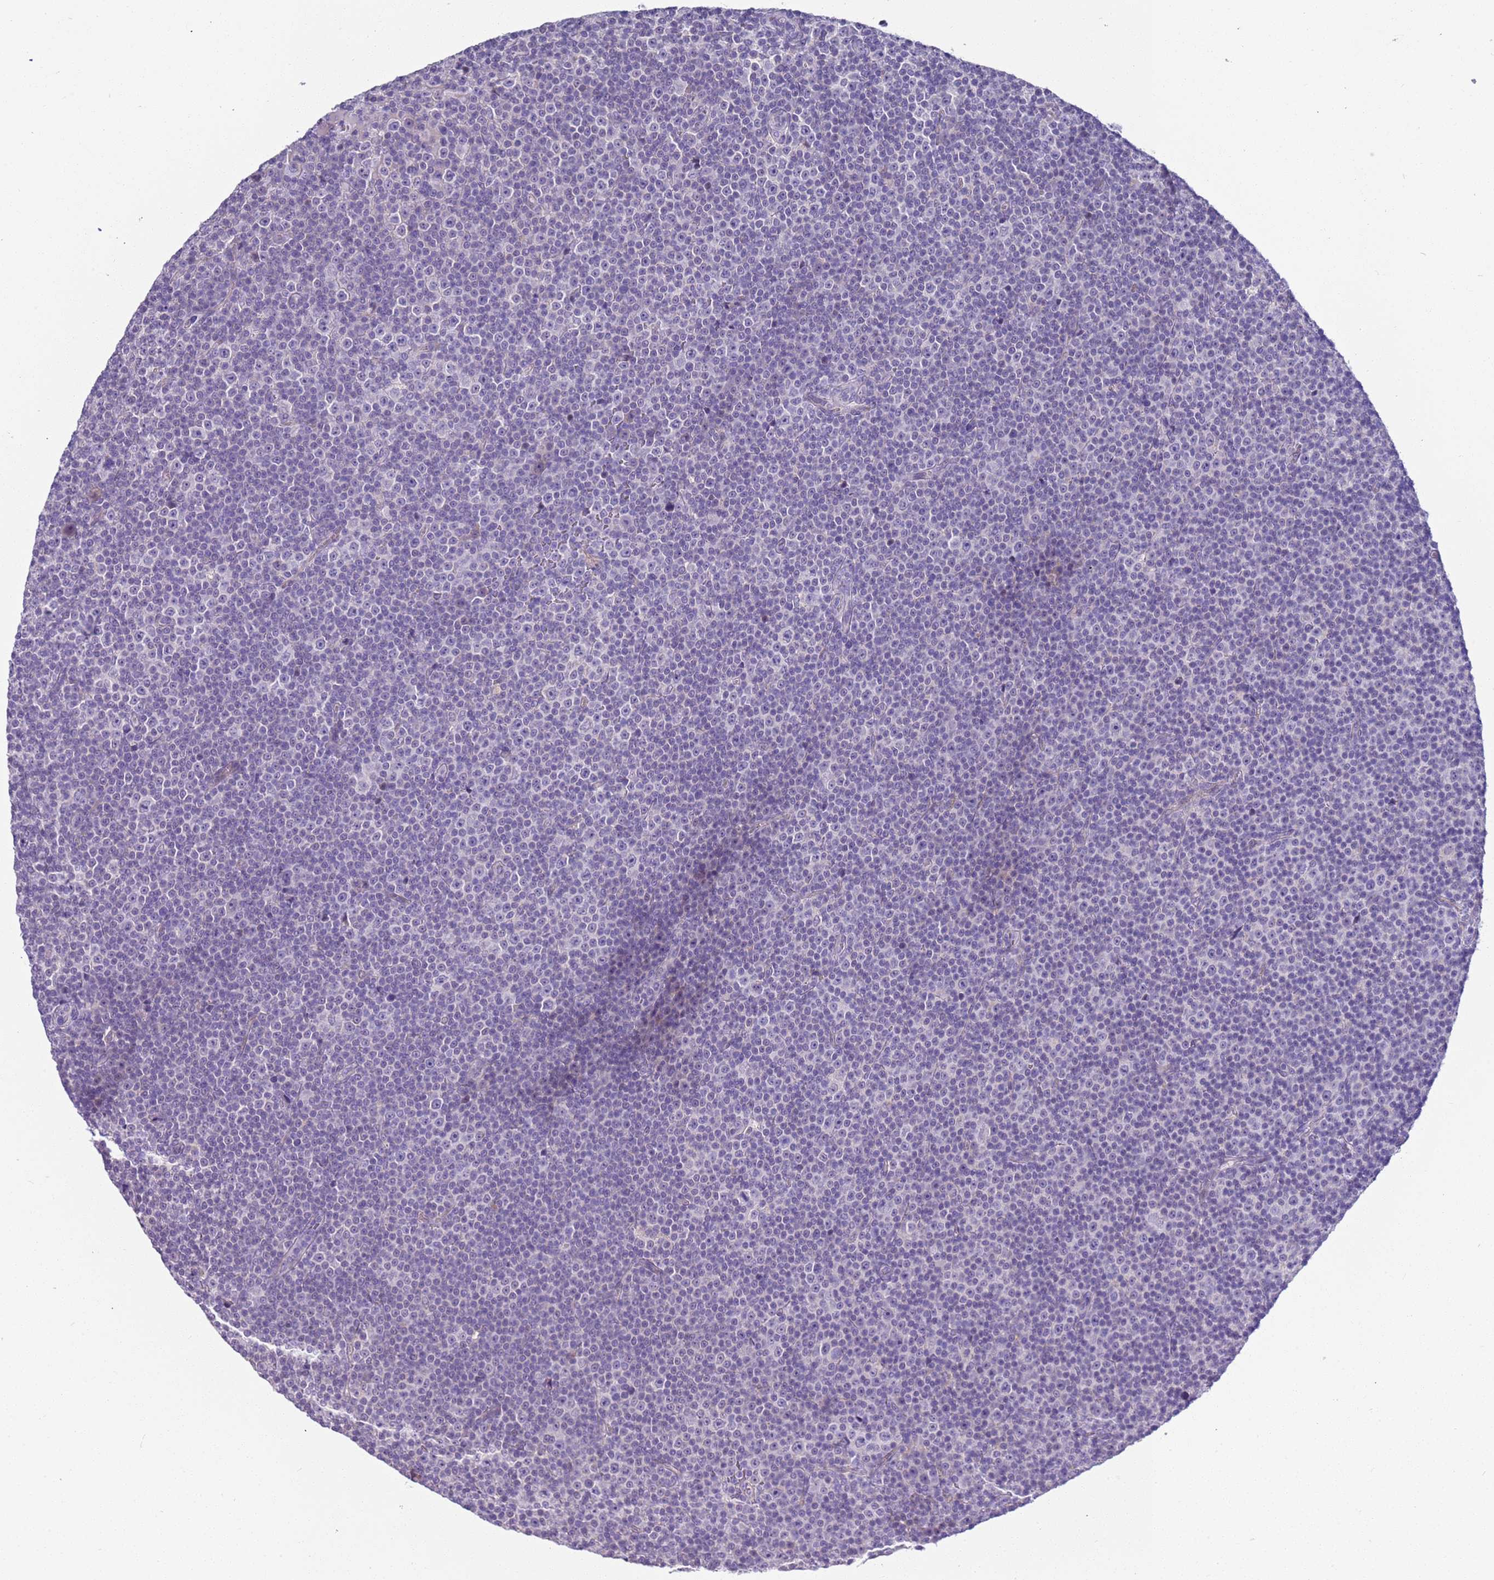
{"staining": {"intensity": "negative", "quantity": "none", "location": "none"}, "tissue": "lymphoma", "cell_type": "Tumor cells", "image_type": "cancer", "snomed": [{"axis": "morphology", "description": "Malignant lymphoma, non-Hodgkin's type, Low grade"}, {"axis": "topography", "description": "Lymph node"}], "caption": "A high-resolution micrograph shows IHC staining of malignant lymphoma, non-Hodgkin's type (low-grade), which exhibits no significant positivity in tumor cells.", "gene": "BRMS1L", "patient": {"sex": "female", "age": 67}}